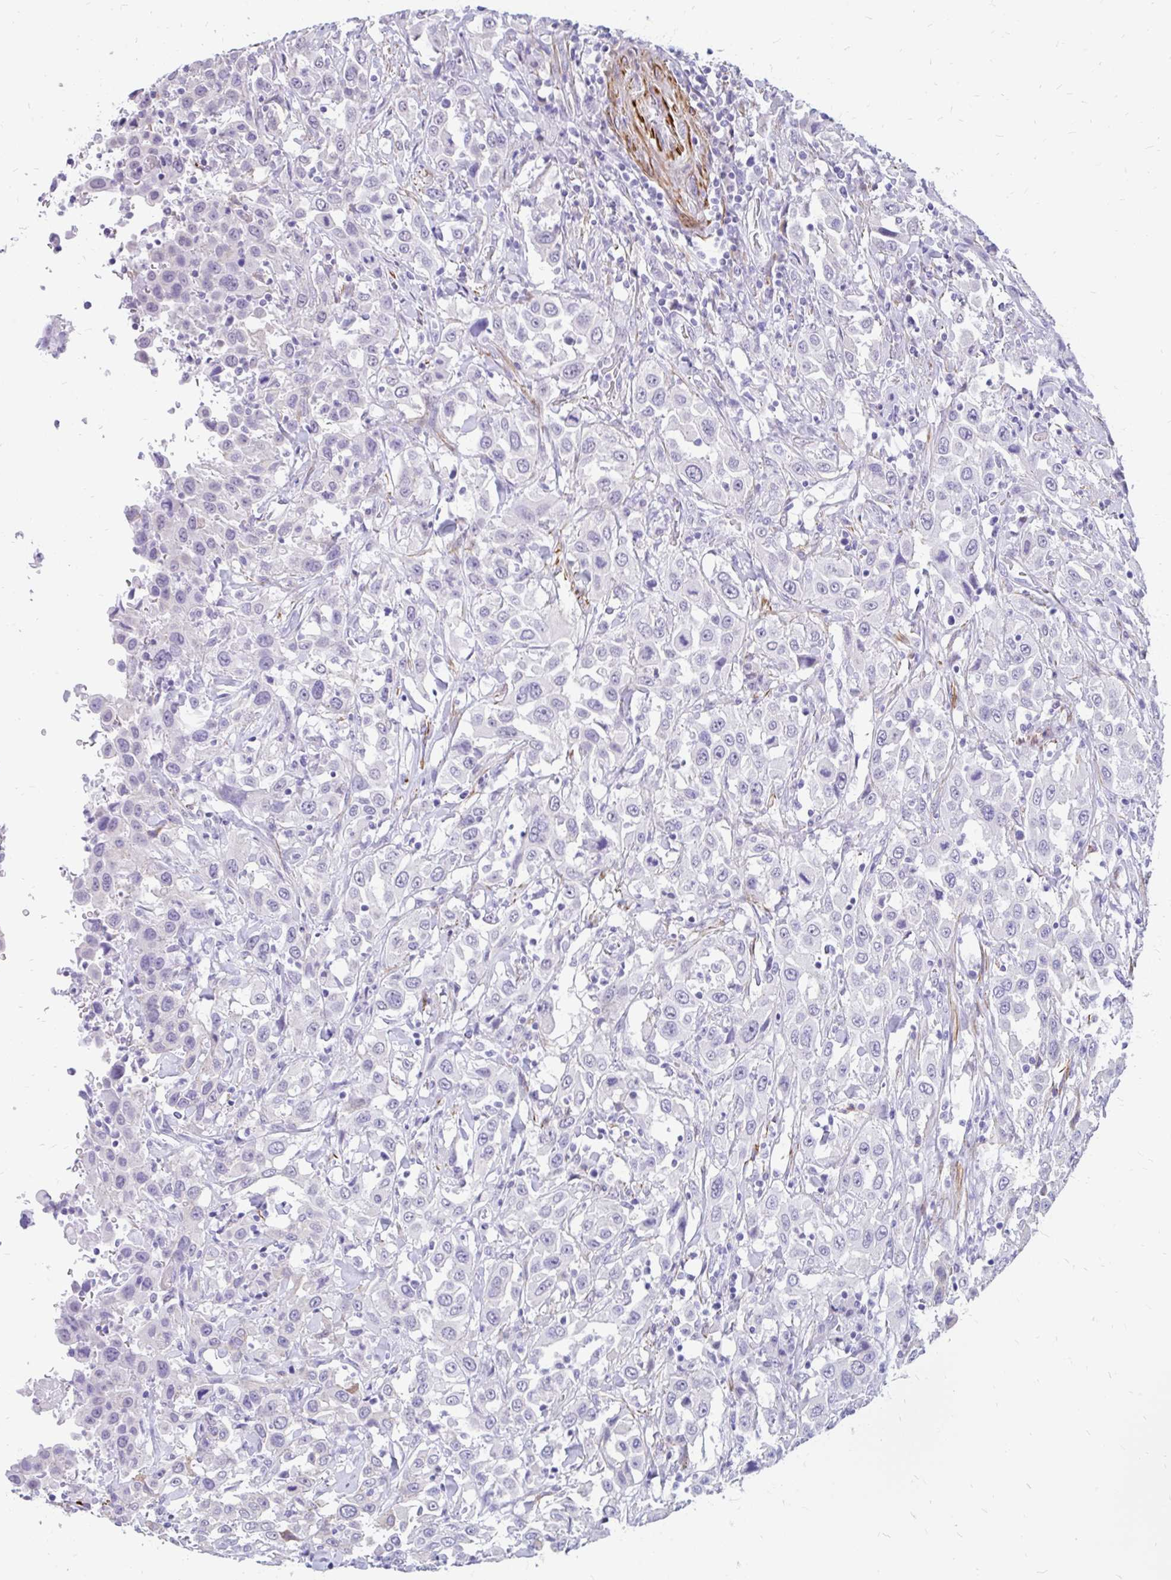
{"staining": {"intensity": "negative", "quantity": "none", "location": "none"}, "tissue": "urothelial cancer", "cell_type": "Tumor cells", "image_type": "cancer", "snomed": [{"axis": "morphology", "description": "Urothelial carcinoma, High grade"}, {"axis": "topography", "description": "Urinary bladder"}], "caption": "Tumor cells are negative for brown protein staining in urothelial cancer.", "gene": "EML5", "patient": {"sex": "male", "age": 61}}